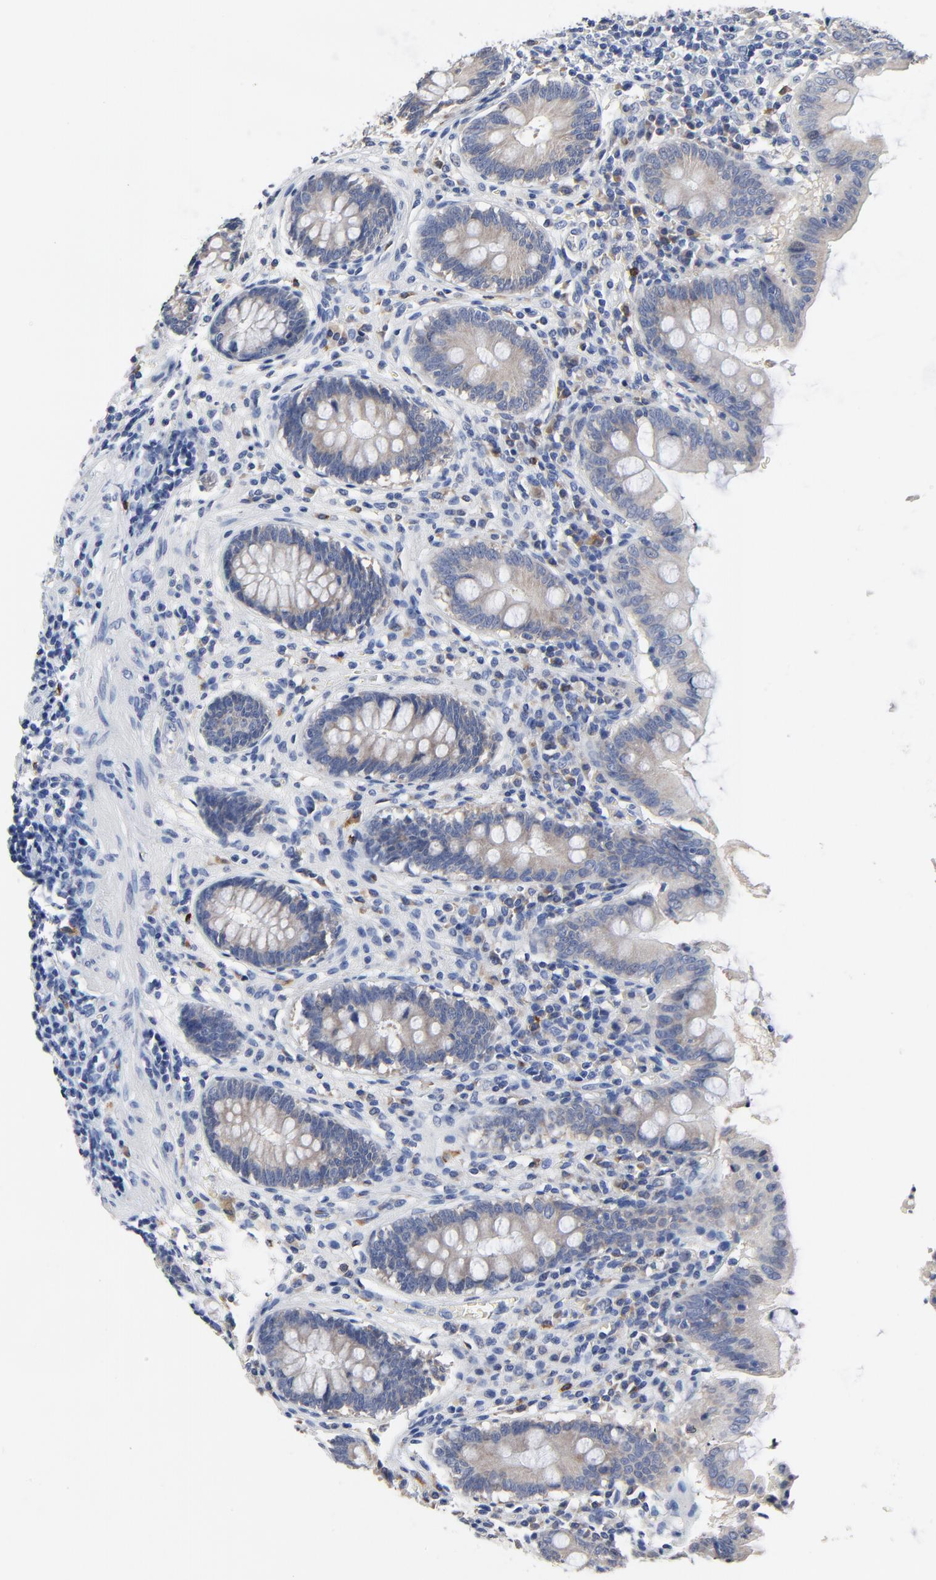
{"staining": {"intensity": "weak", "quantity": ">75%", "location": "cytoplasmic/membranous"}, "tissue": "appendix", "cell_type": "Glandular cells", "image_type": "normal", "snomed": [{"axis": "morphology", "description": "Normal tissue, NOS"}, {"axis": "topography", "description": "Appendix"}], "caption": "Immunohistochemistry of unremarkable appendix demonstrates low levels of weak cytoplasmic/membranous expression in about >75% of glandular cells. Ihc stains the protein in brown and the nuclei are stained blue.", "gene": "FBXL5", "patient": {"sex": "female", "age": 50}}